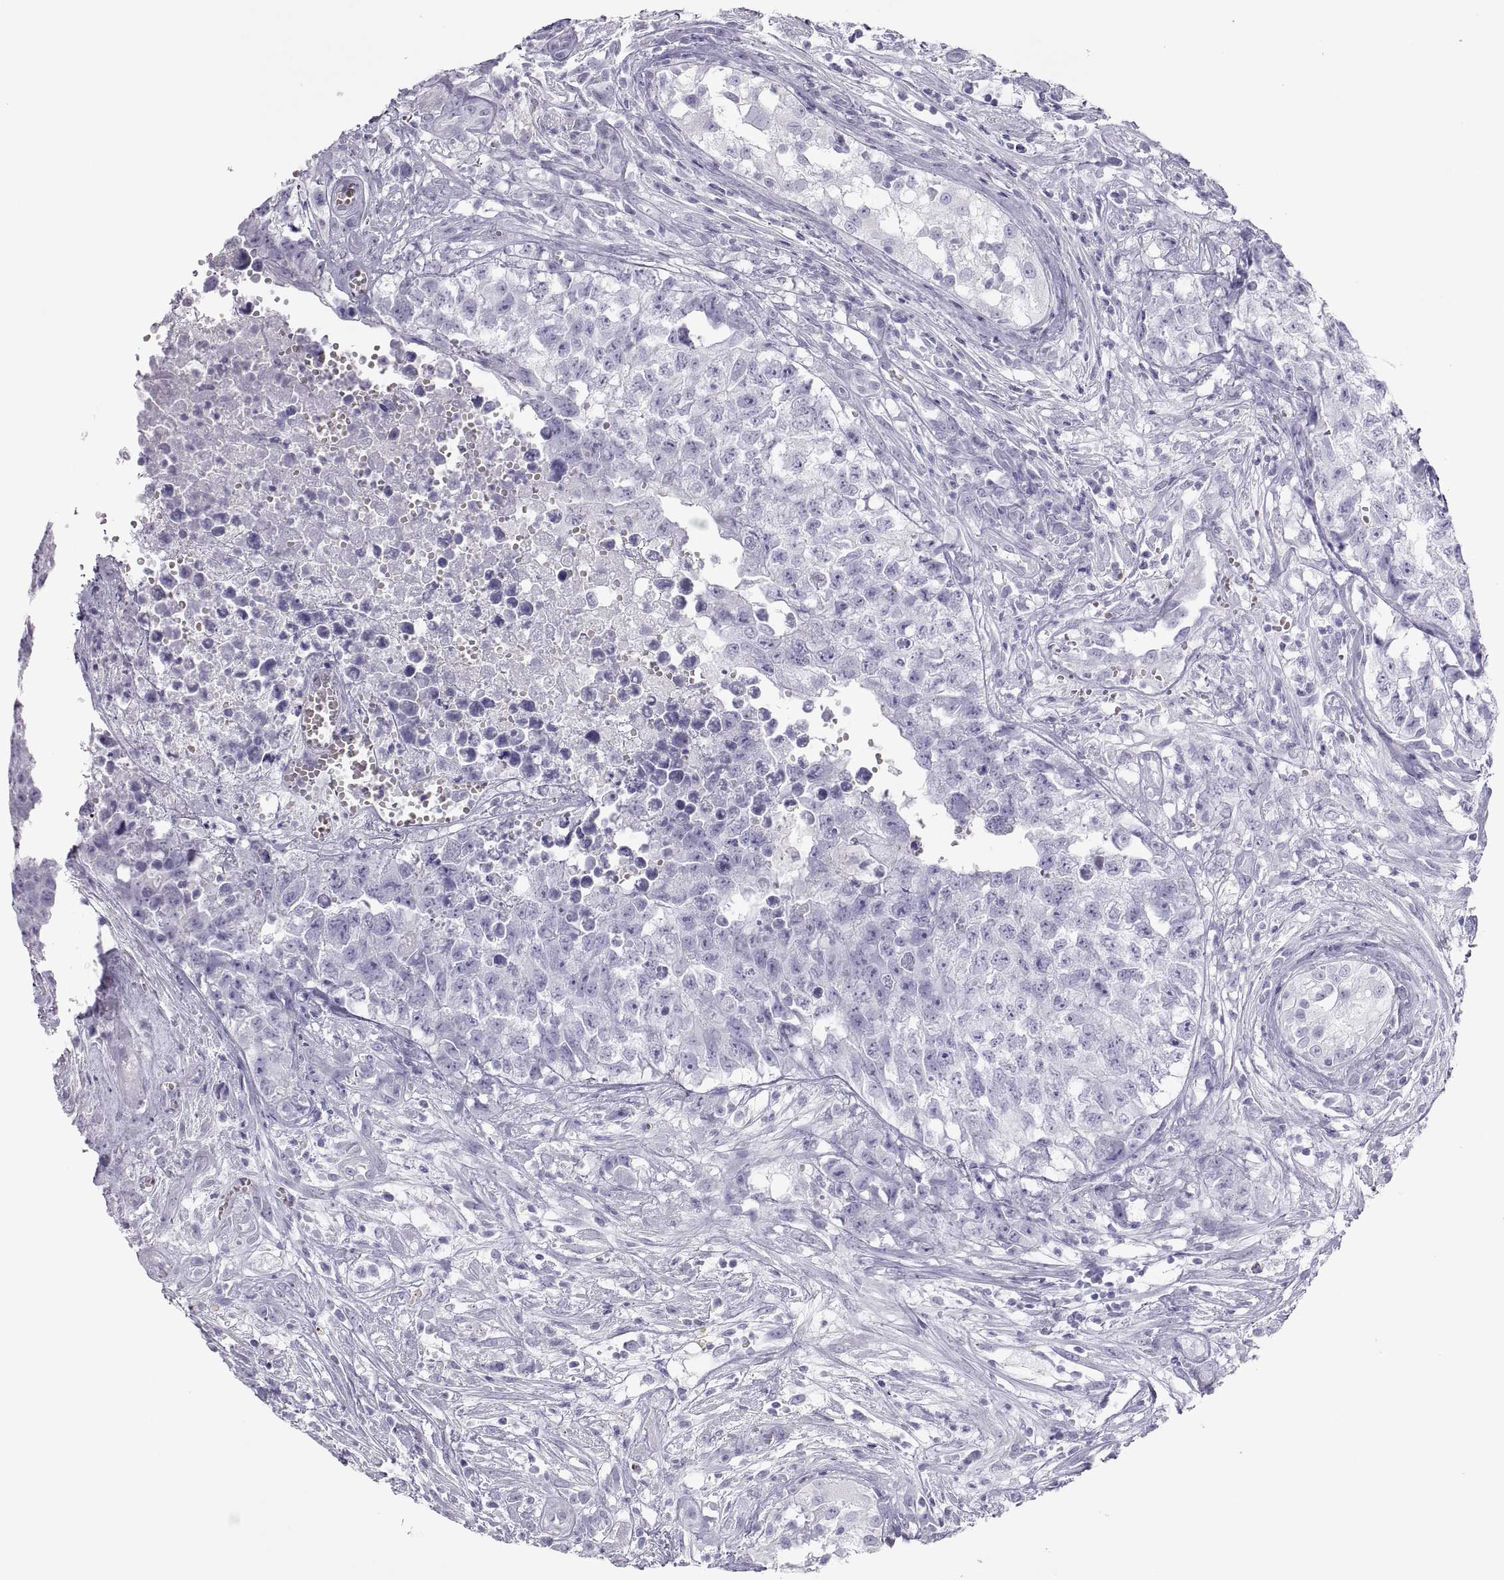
{"staining": {"intensity": "negative", "quantity": "none", "location": "none"}, "tissue": "testis cancer", "cell_type": "Tumor cells", "image_type": "cancer", "snomed": [{"axis": "morphology", "description": "Seminoma, NOS"}, {"axis": "morphology", "description": "Carcinoma, Embryonal, NOS"}, {"axis": "topography", "description": "Testis"}], "caption": "Tumor cells show no significant expression in testis seminoma.", "gene": "SEMG1", "patient": {"sex": "male", "age": 22}}